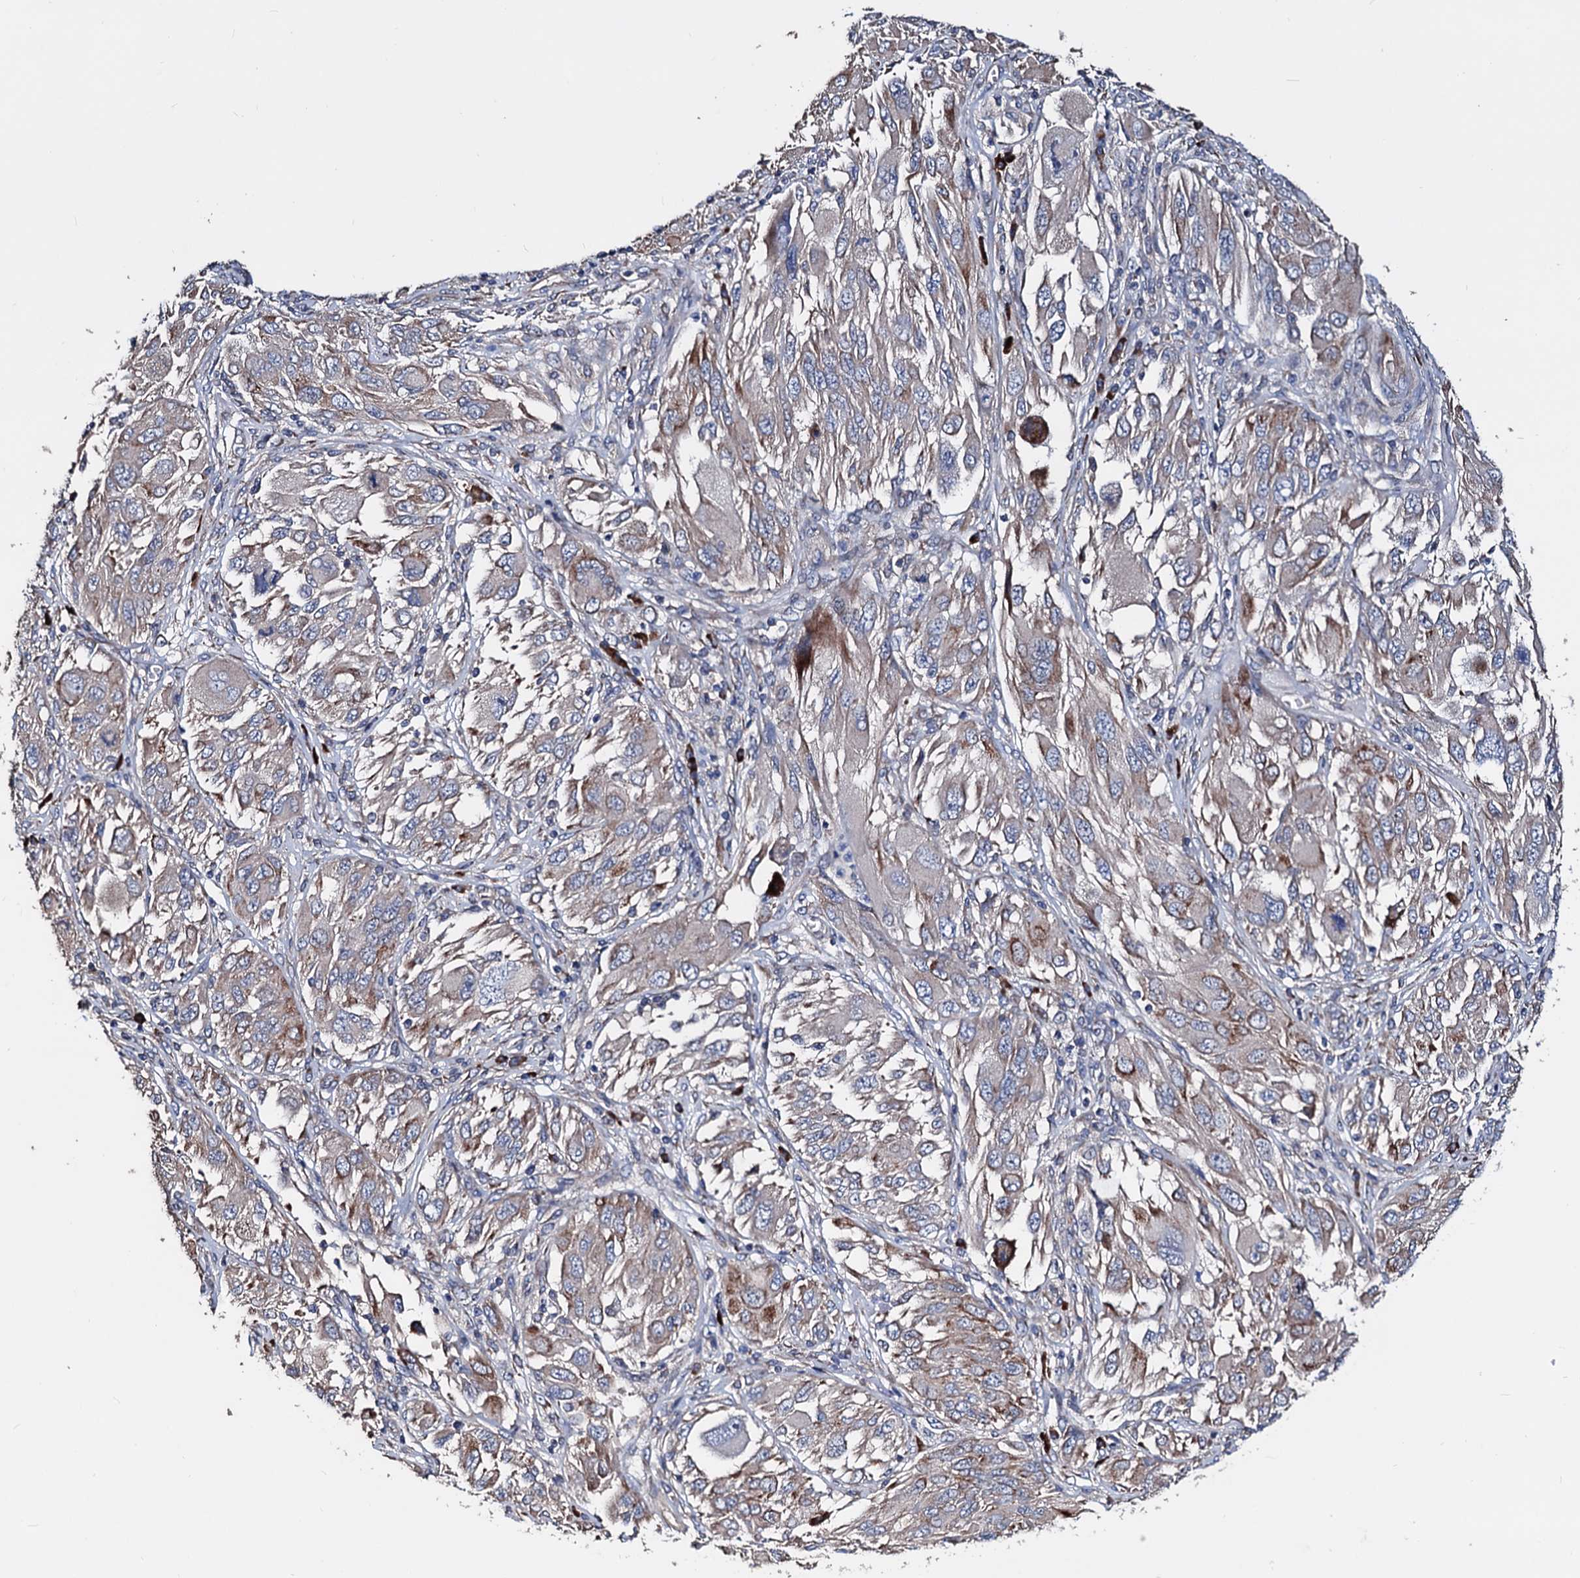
{"staining": {"intensity": "moderate", "quantity": "<25%", "location": "cytoplasmic/membranous"}, "tissue": "melanoma", "cell_type": "Tumor cells", "image_type": "cancer", "snomed": [{"axis": "morphology", "description": "Malignant melanoma, NOS"}, {"axis": "topography", "description": "Skin"}], "caption": "Malignant melanoma stained with DAB immunohistochemistry displays low levels of moderate cytoplasmic/membranous staining in approximately <25% of tumor cells. (DAB (3,3'-diaminobenzidine) IHC with brightfield microscopy, high magnification).", "gene": "AKAP11", "patient": {"sex": "female", "age": 91}}